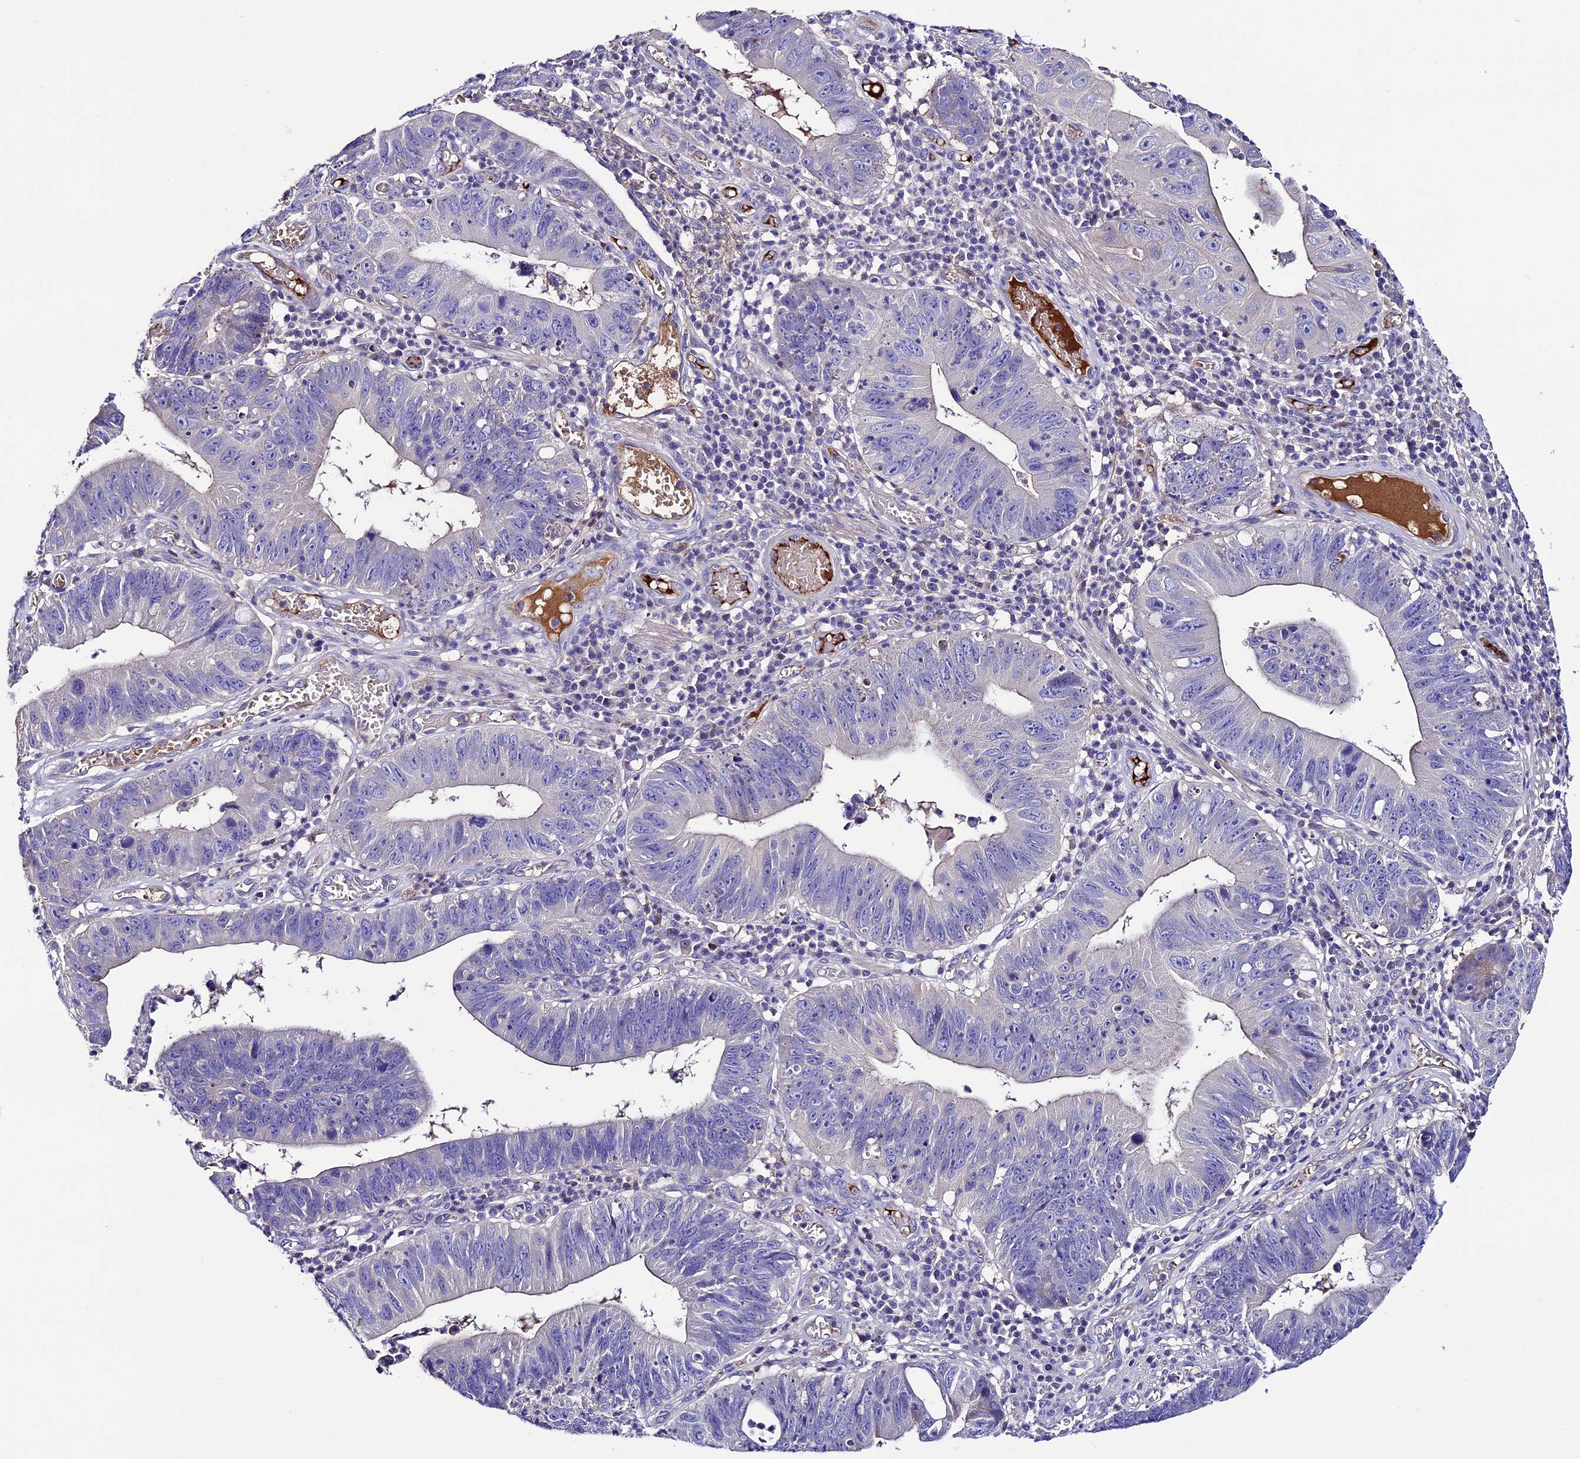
{"staining": {"intensity": "negative", "quantity": "none", "location": "none"}, "tissue": "stomach cancer", "cell_type": "Tumor cells", "image_type": "cancer", "snomed": [{"axis": "morphology", "description": "Adenocarcinoma, NOS"}, {"axis": "topography", "description": "Stomach"}], "caption": "IHC photomicrograph of neoplastic tissue: human stomach cancer stained with DAB reveals no significant protein staining in tumor cells. Nuclei are stained in blue.", "gene": "TCP11L2", "patient": {"sex": "male", "age": 59}}